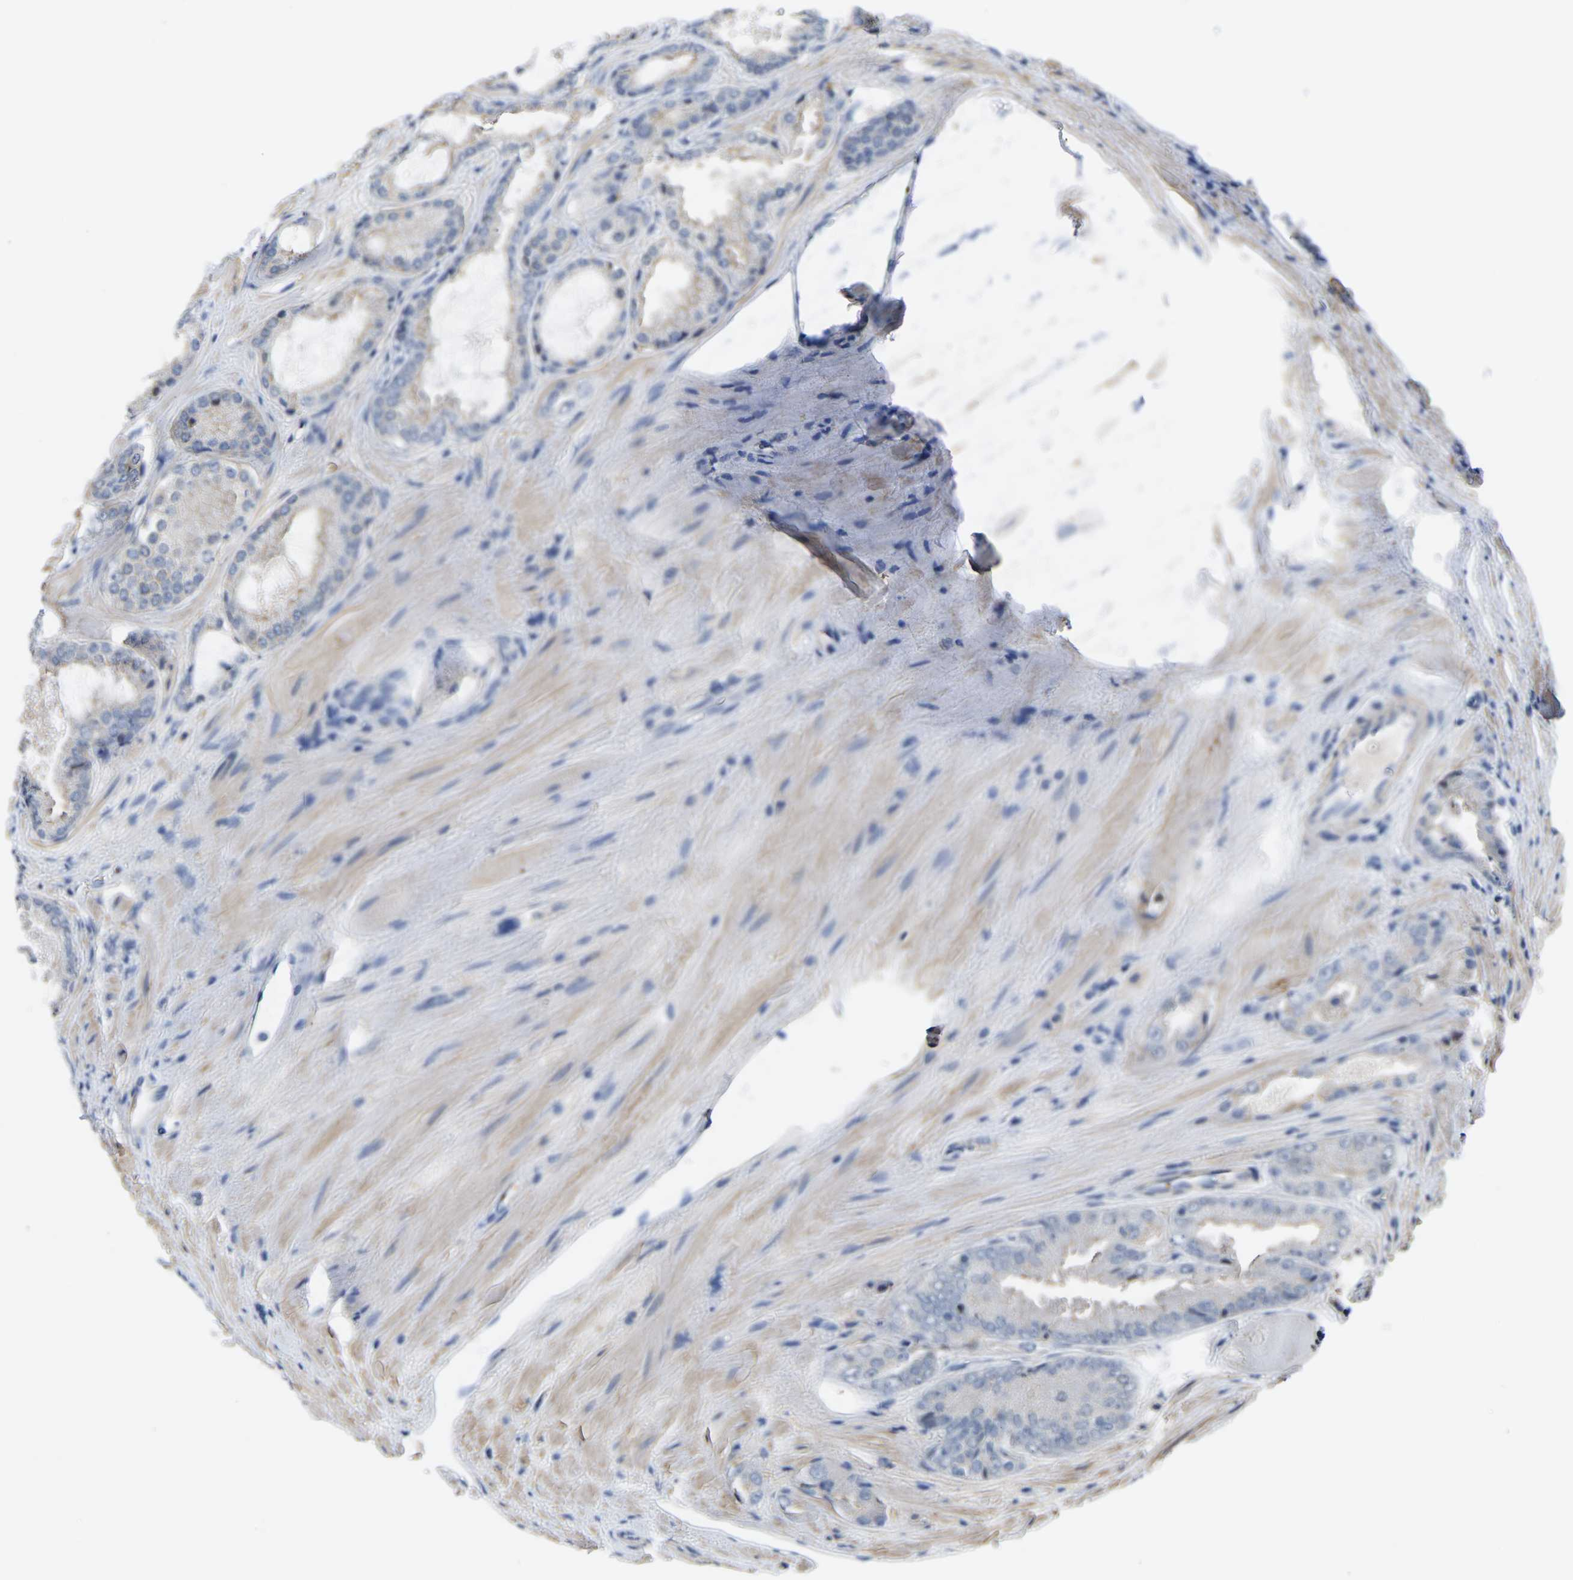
{"staining": {"intensity": "negative", "quantity": "none", "location": "none"}, "tissue": "prostate cancer", "cell_type": "Tumor cells", "image_type": "cancer", "snomed": [{"axis": "morphology", "description": "Adenocarcinoma, High grade"}, {"axis": "topography", "description": "Prostate"}], "caption": "Photomicrograph shows no significant protein positivity in tumor cells of adenocarcinoma (high-grade) (prostate).", "gene": "ZNF449", "patient": {"sex": "male", "age": 65}}